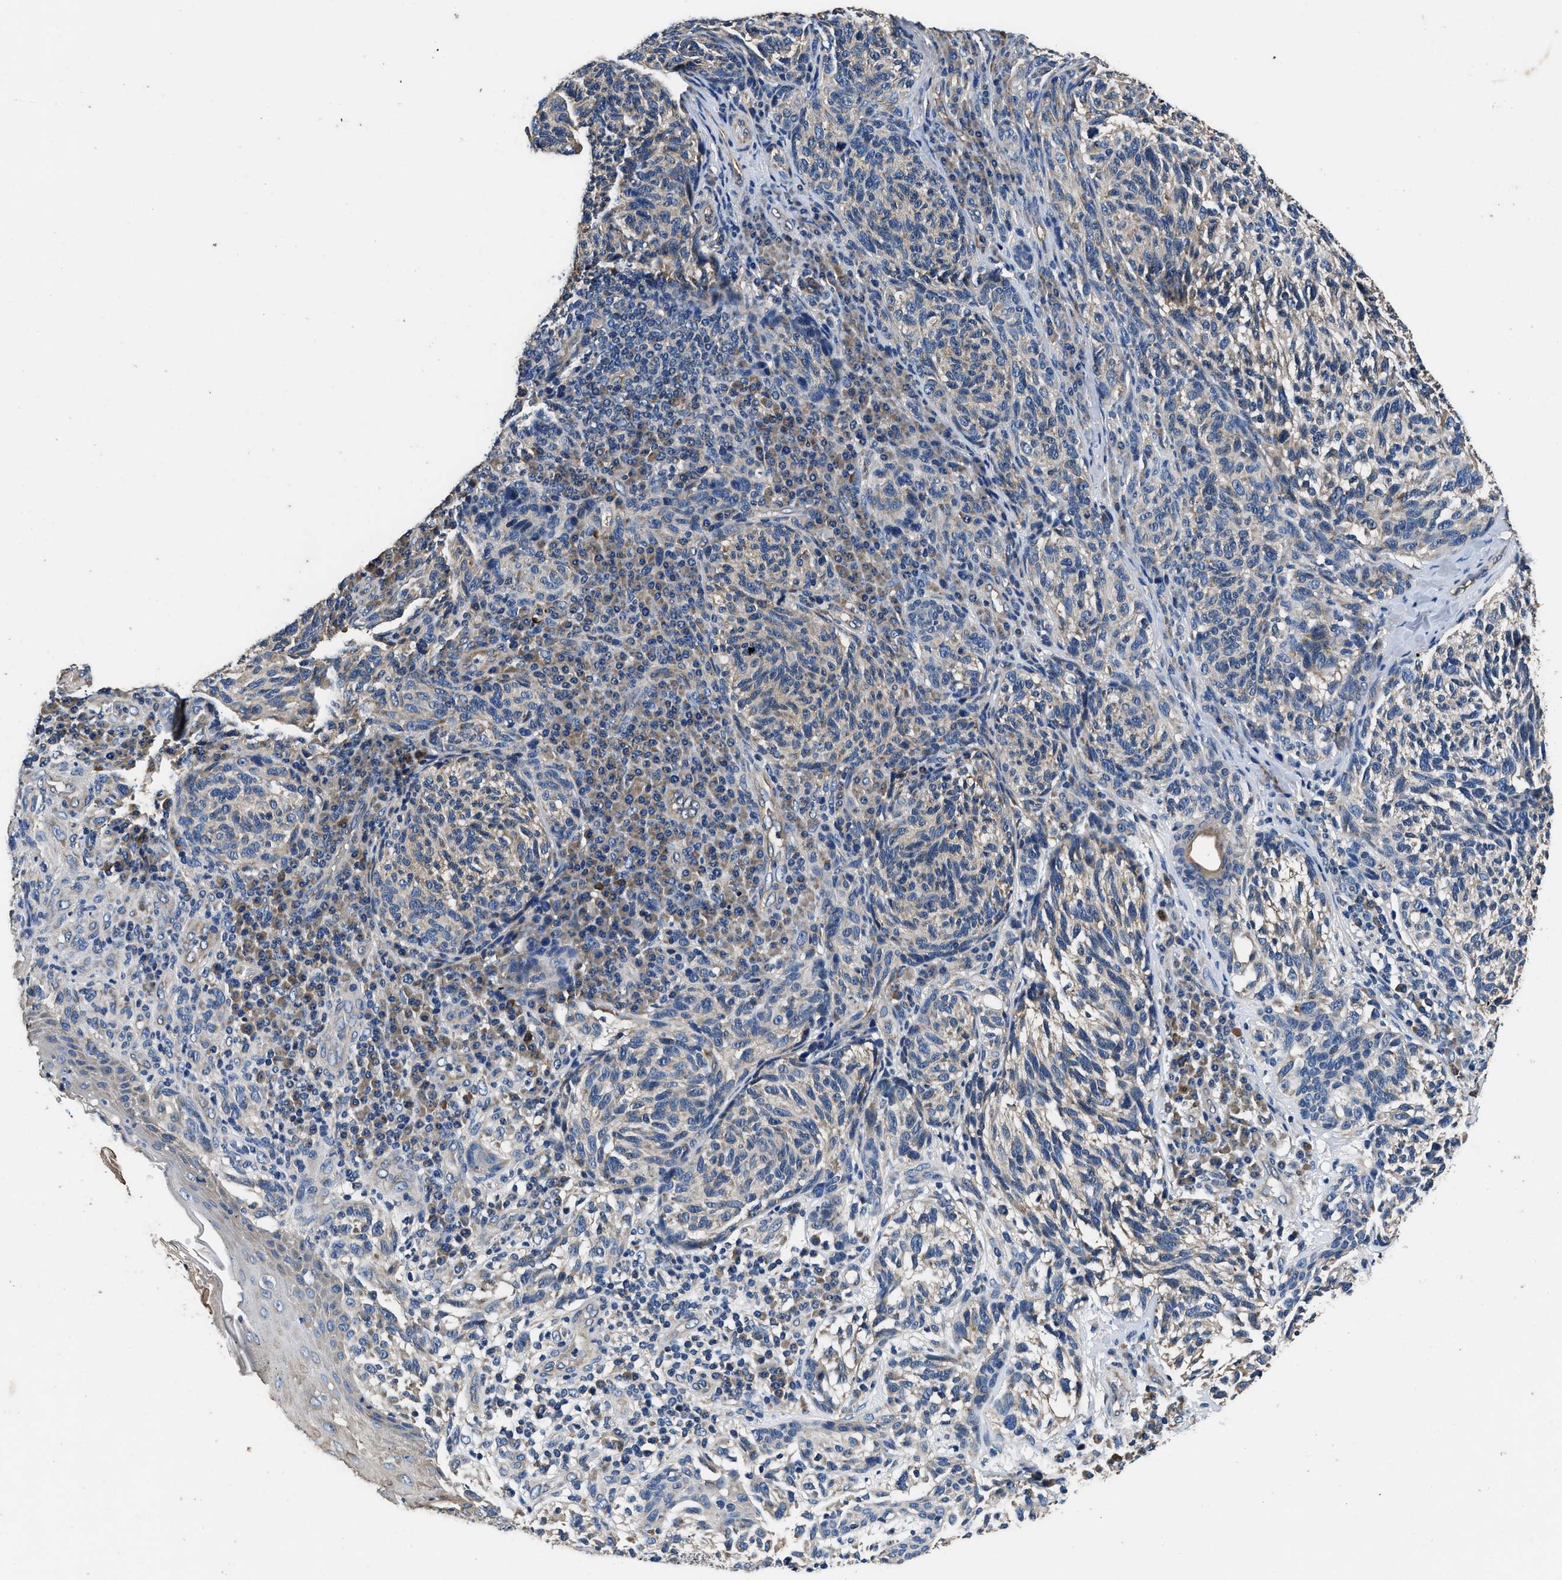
{"staining": {"intensity": "weak", "quantity": "25%-75%", "location": "cytoplasmic/membranous"}, "tissue": "melanoma", "cell_type": "Tumor cells", "image_type": "cancer", "snomed": [{"axis": "morphology", "description": "Malignant melanoma, NOS"}, {"axis": "topography", "description": "Skin"}], "caption": "Melanoma was stained to show a protein in brown. There is low levels of weak cytoplasmic/membranous positivity in approximately 25%-75% of tumor cells.", "gene": "DHRS7B", "patient": {"sex": "female", "age": 73}}